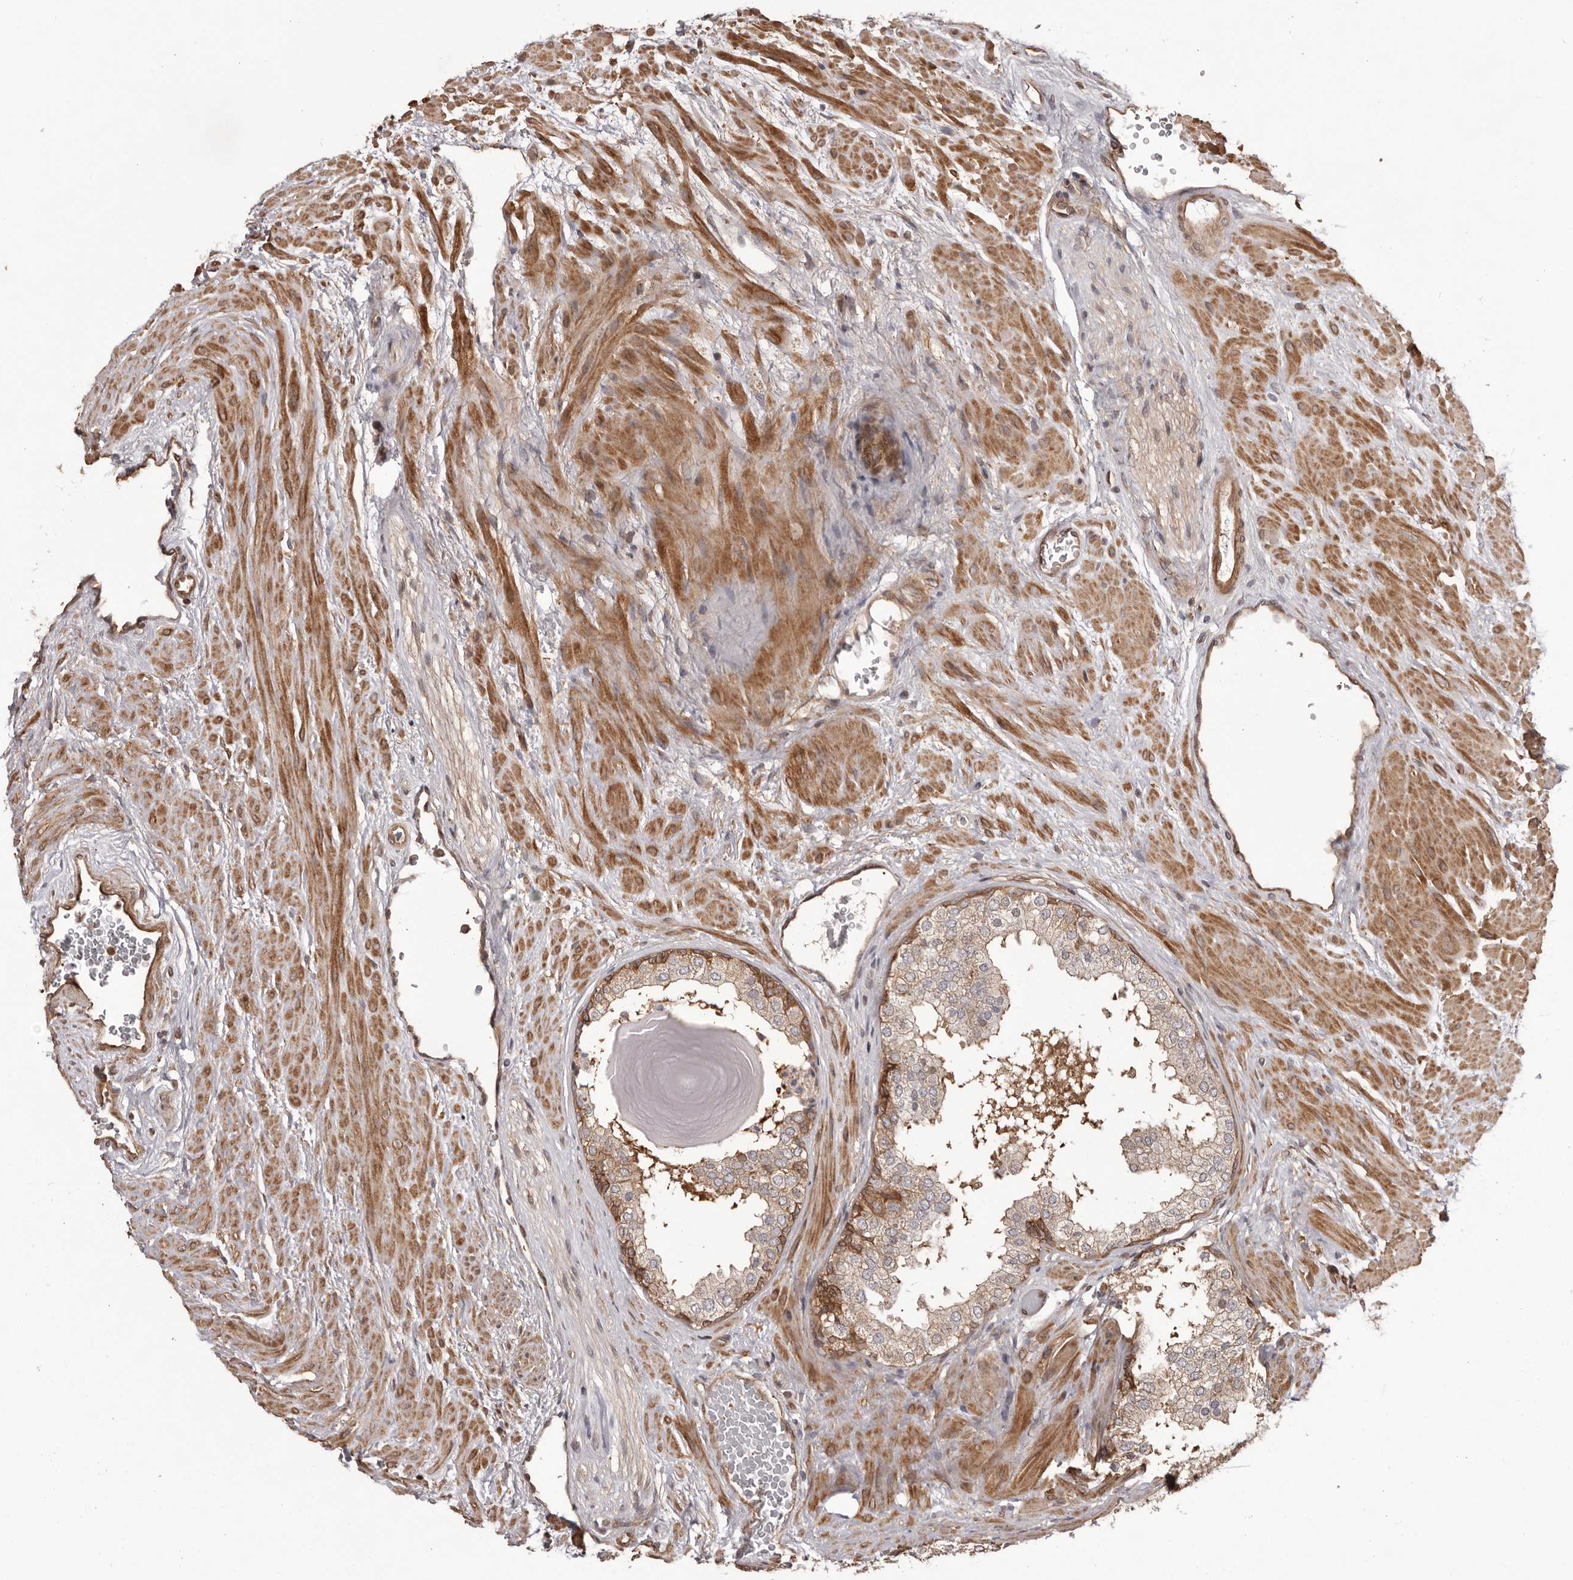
{"staining": {"intensity": "weak", "quantity": "25%-75%", "location": "cytoplasmic/membranous"}, "tissue": "prostate", "cell_type": "Glandular cells", "image_type": "normal", "snomed": [{"axis": "morphology", "description": "Normal tissue, NOS"}, {"axis": "topography", "description": "Prostate"}], "caption": "Protein analysis of benign prostate reveals weak cytoplasmic/membranous staining in approximately 25%-75% of glandular cells. Using DAB (3,3'-diaminobenzidine) (brown) and hematoxylin (blue) stains, captured at high magnification using brightfield microscopy.", "gene": "NFKBIA", "patient": {"sex": "male", "age": 48}}